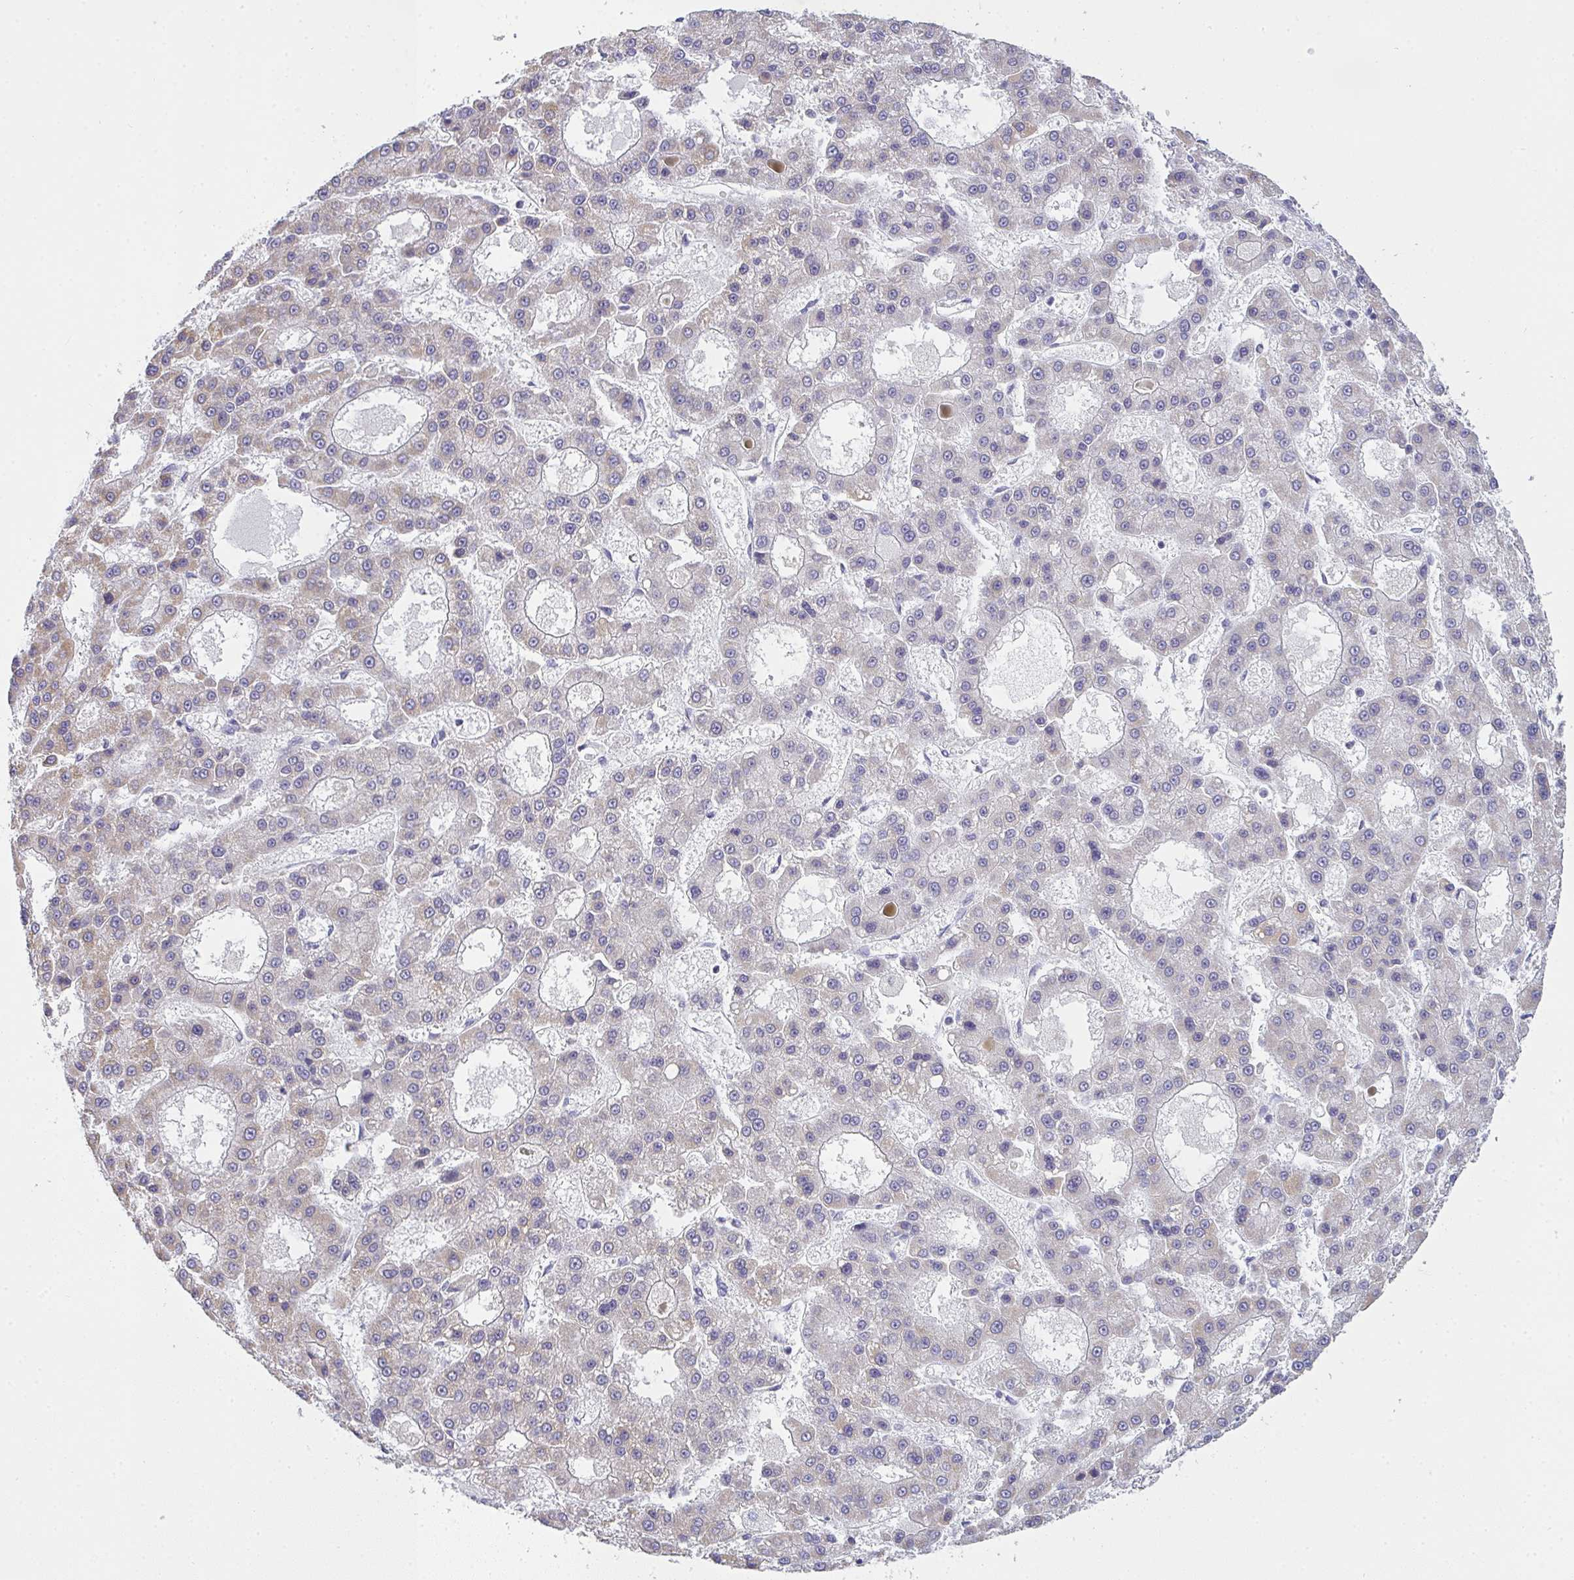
{"staining": {"intensity": "negative", "quantity": "none", "location": "none"}, "tissue": "liver cancer", "cell_type": "Tumor cells", "image_type": "cancer", "snomed": [{"axis": "morphology", "description": "Carcinoma, Hepatocellular, NOS"}, {"axis": "topography", "description": "Liver"}], "caption": "Immunohistochemistry photomicrograph of liver hepatocellular carcinoma stained for a protein (brown), which displays no positivity in tumor cells.", "gene": "GSDMB", "patient": {"sex": "male", "age": 70}}